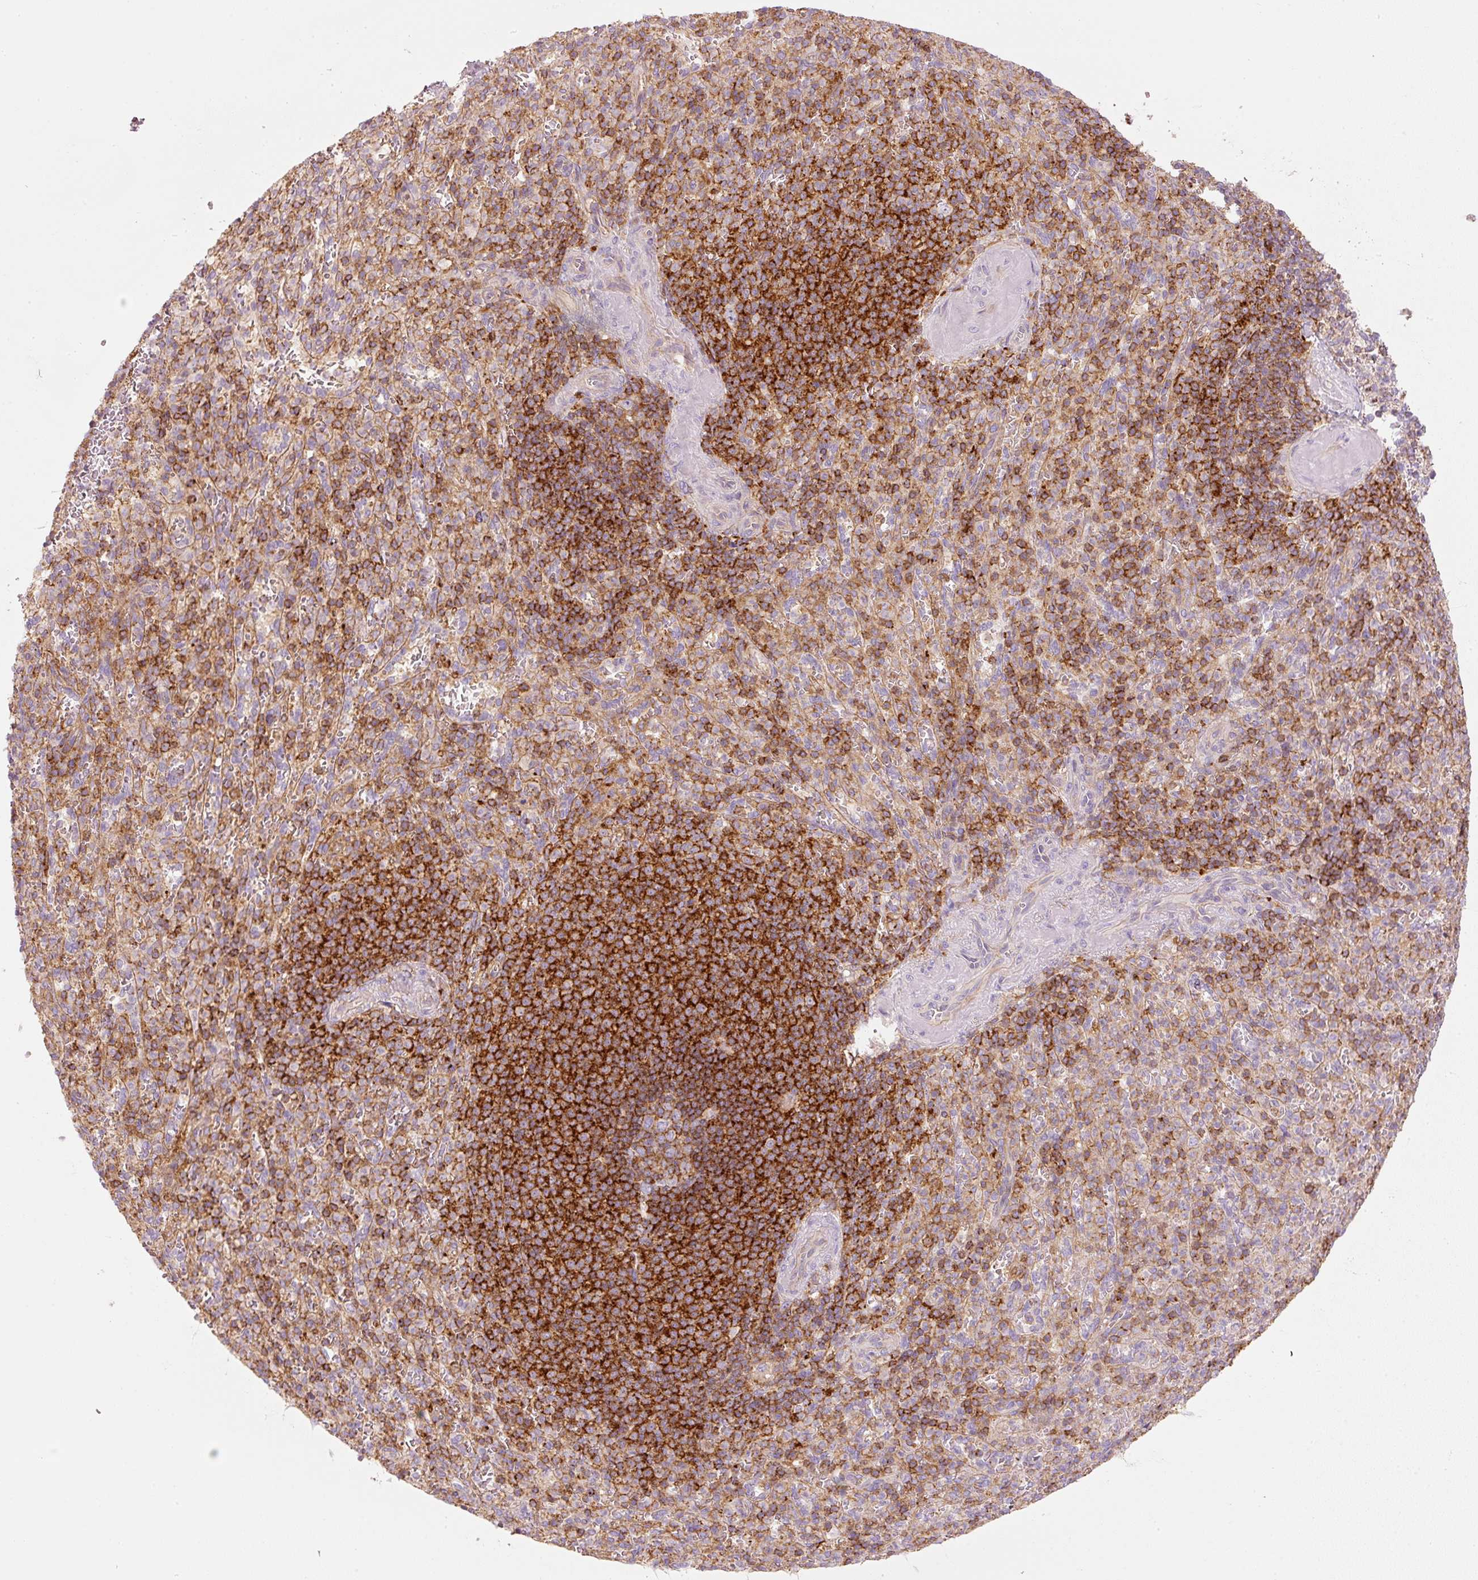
{"staining": {"intensity": "moderate", "quantity": "25%-75%", "location": "cytoplasmic/membranous"}, "tissue": "spleen", "cell_type": "Cells in red pulp", "image_type": "normal", "snomed": [{"axis": "morphology", "description": "Normal tissue, NOS"}, {"axis": "topography", "description": "Spleen"}], "caption": "Unremarkable spleen reveals moderate cytoplasmic/membranous staining in about 25%-75% of cells in red pulp.", "gene": "SIPA1", "patient": {"sex": "female", "age": 74}}